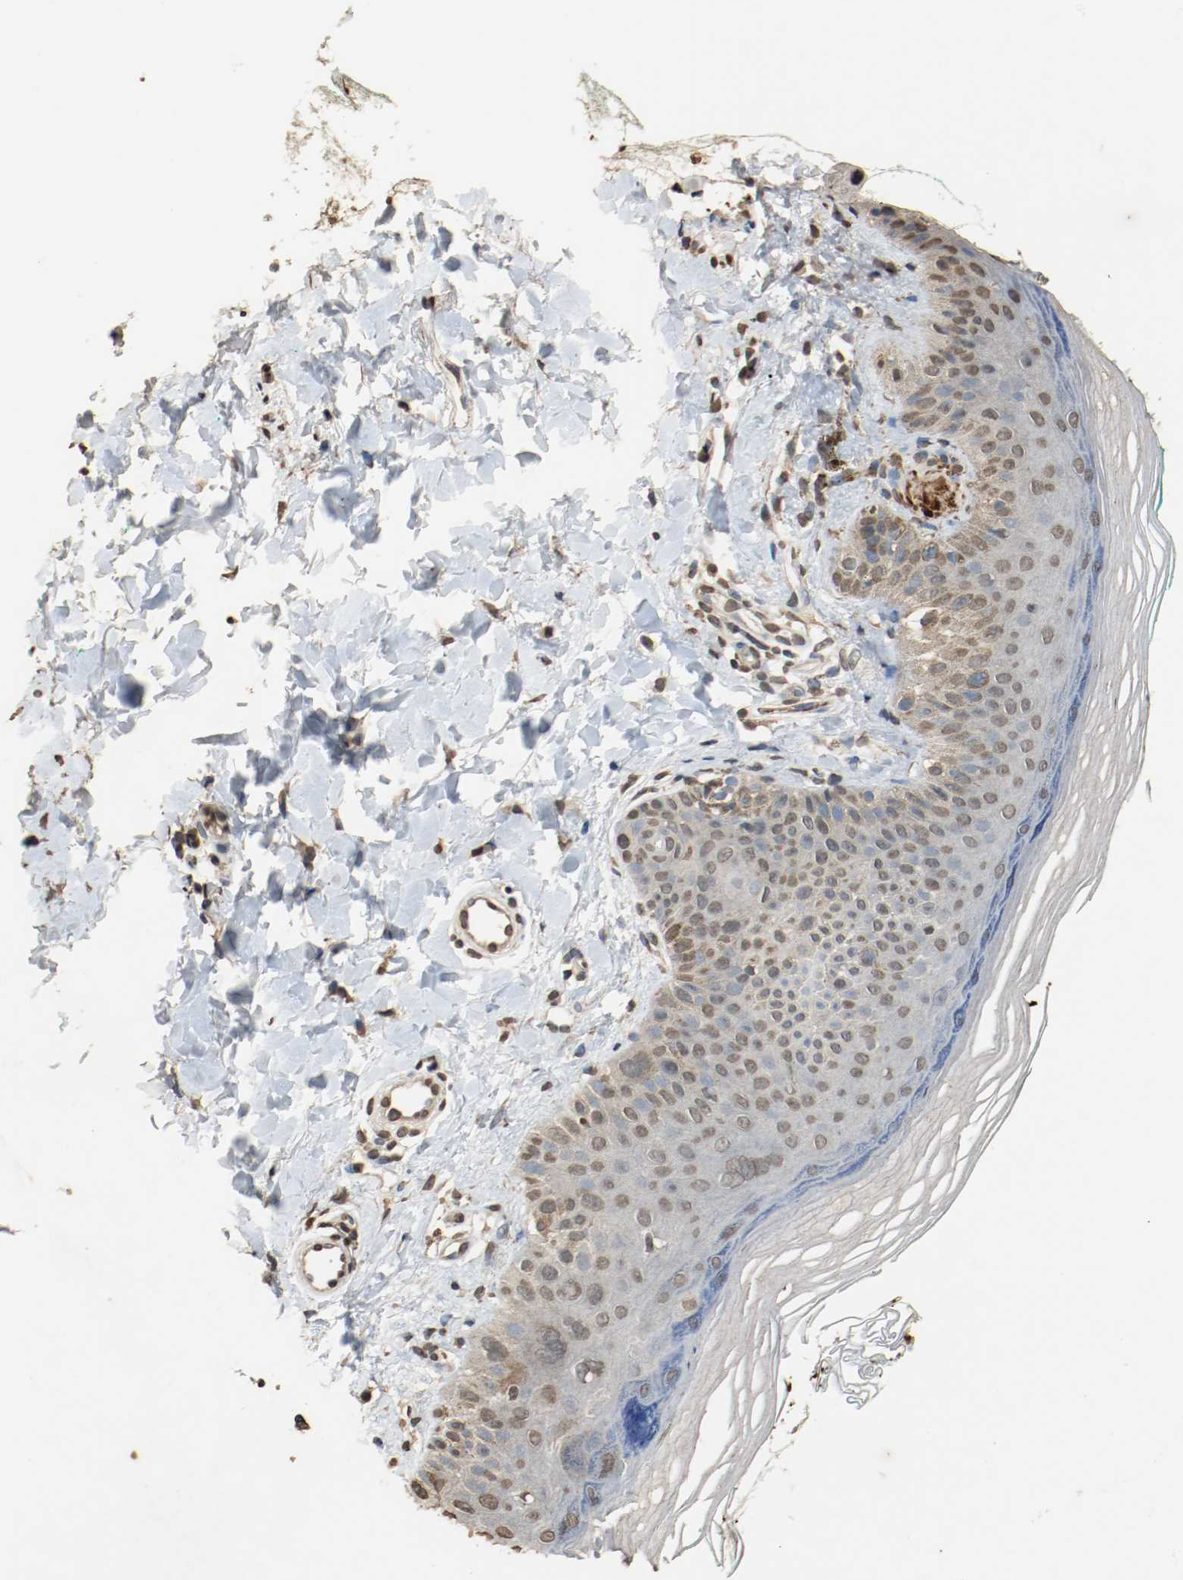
{"staining": {"intensity": "moderate", "quantity": ">75%", "location": "nuclear"}, "tissue": "skin", "cell_type": "Fibroblasts", "image_type": "normal", "snomed": [{"axis": "morphology", "description": "Normal tissue, NOS"}, {"axis": "topography", "description": "Skin"}], "caption": "Immunohistochemistry of benign human skin reveals medium levels of moderate nuclear staining in about >75% of fibroblasts.", "gene": "RTN4", "patient": {"sex": "male", "age": 26}}